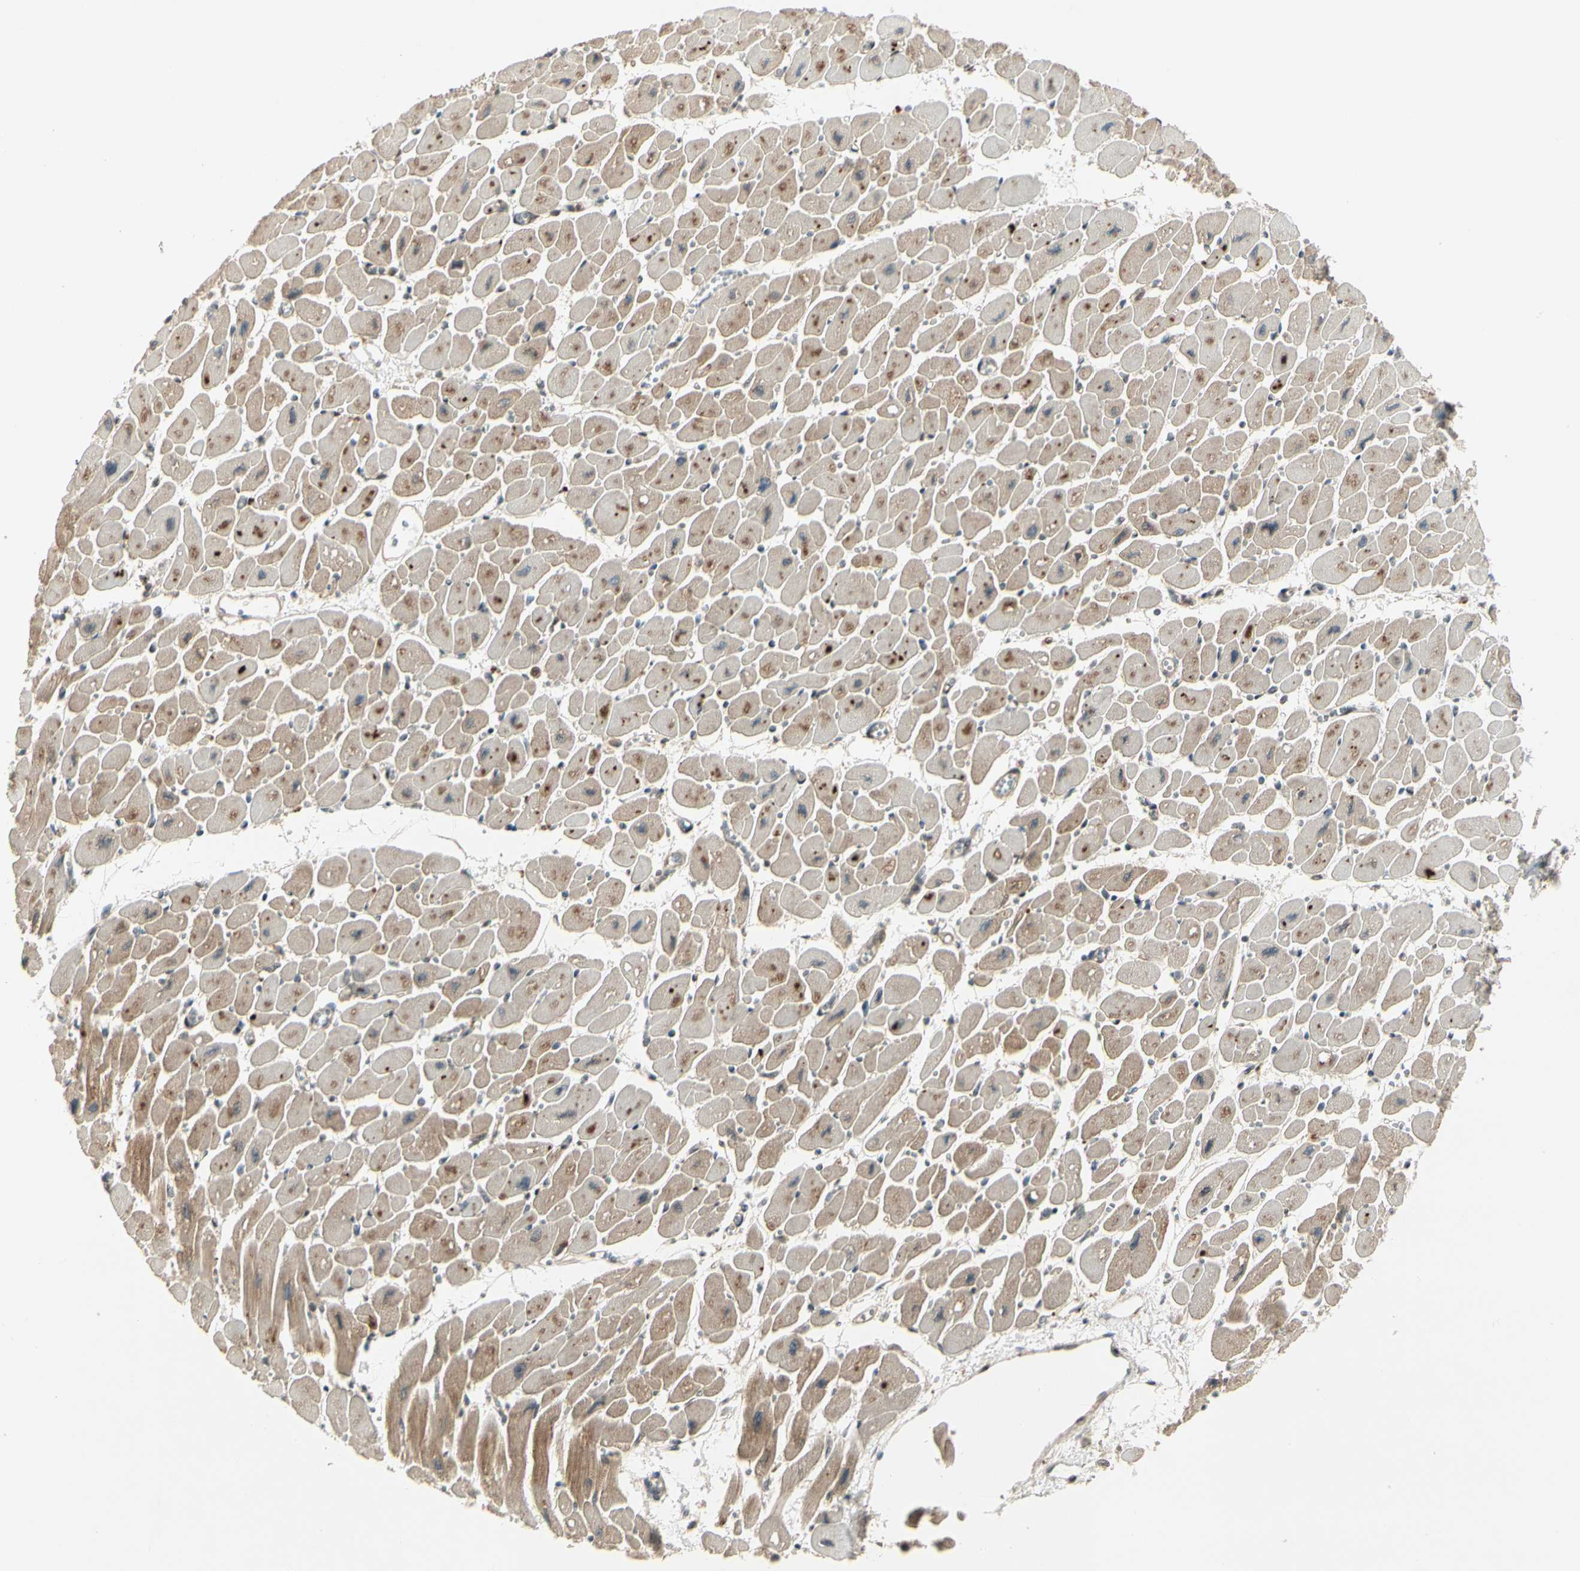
{"staining": {"intensity": "moderate", "quantity": "<25%", "location": "cytoplasmic/membranous"}, "tissue": "heart muscle", "cell_type": "Cardiomyocytes", "image_type": "normal", "snomed": [{"axis": "morphology", "description": "Normal tissue, NOS"}, {"axis": "topography", "description": "Heart"}], "caption": "High-power microscopy captured an IHC image of normal heart muscle, revealing moderate cytoplasmic/membranous staining in about <25% of cardiomyocytes. The protein is shown in brown color, while the nuclei are stained blue.", "gene": "GTF3A", "patient": {"sex": "female", "age": 54}}